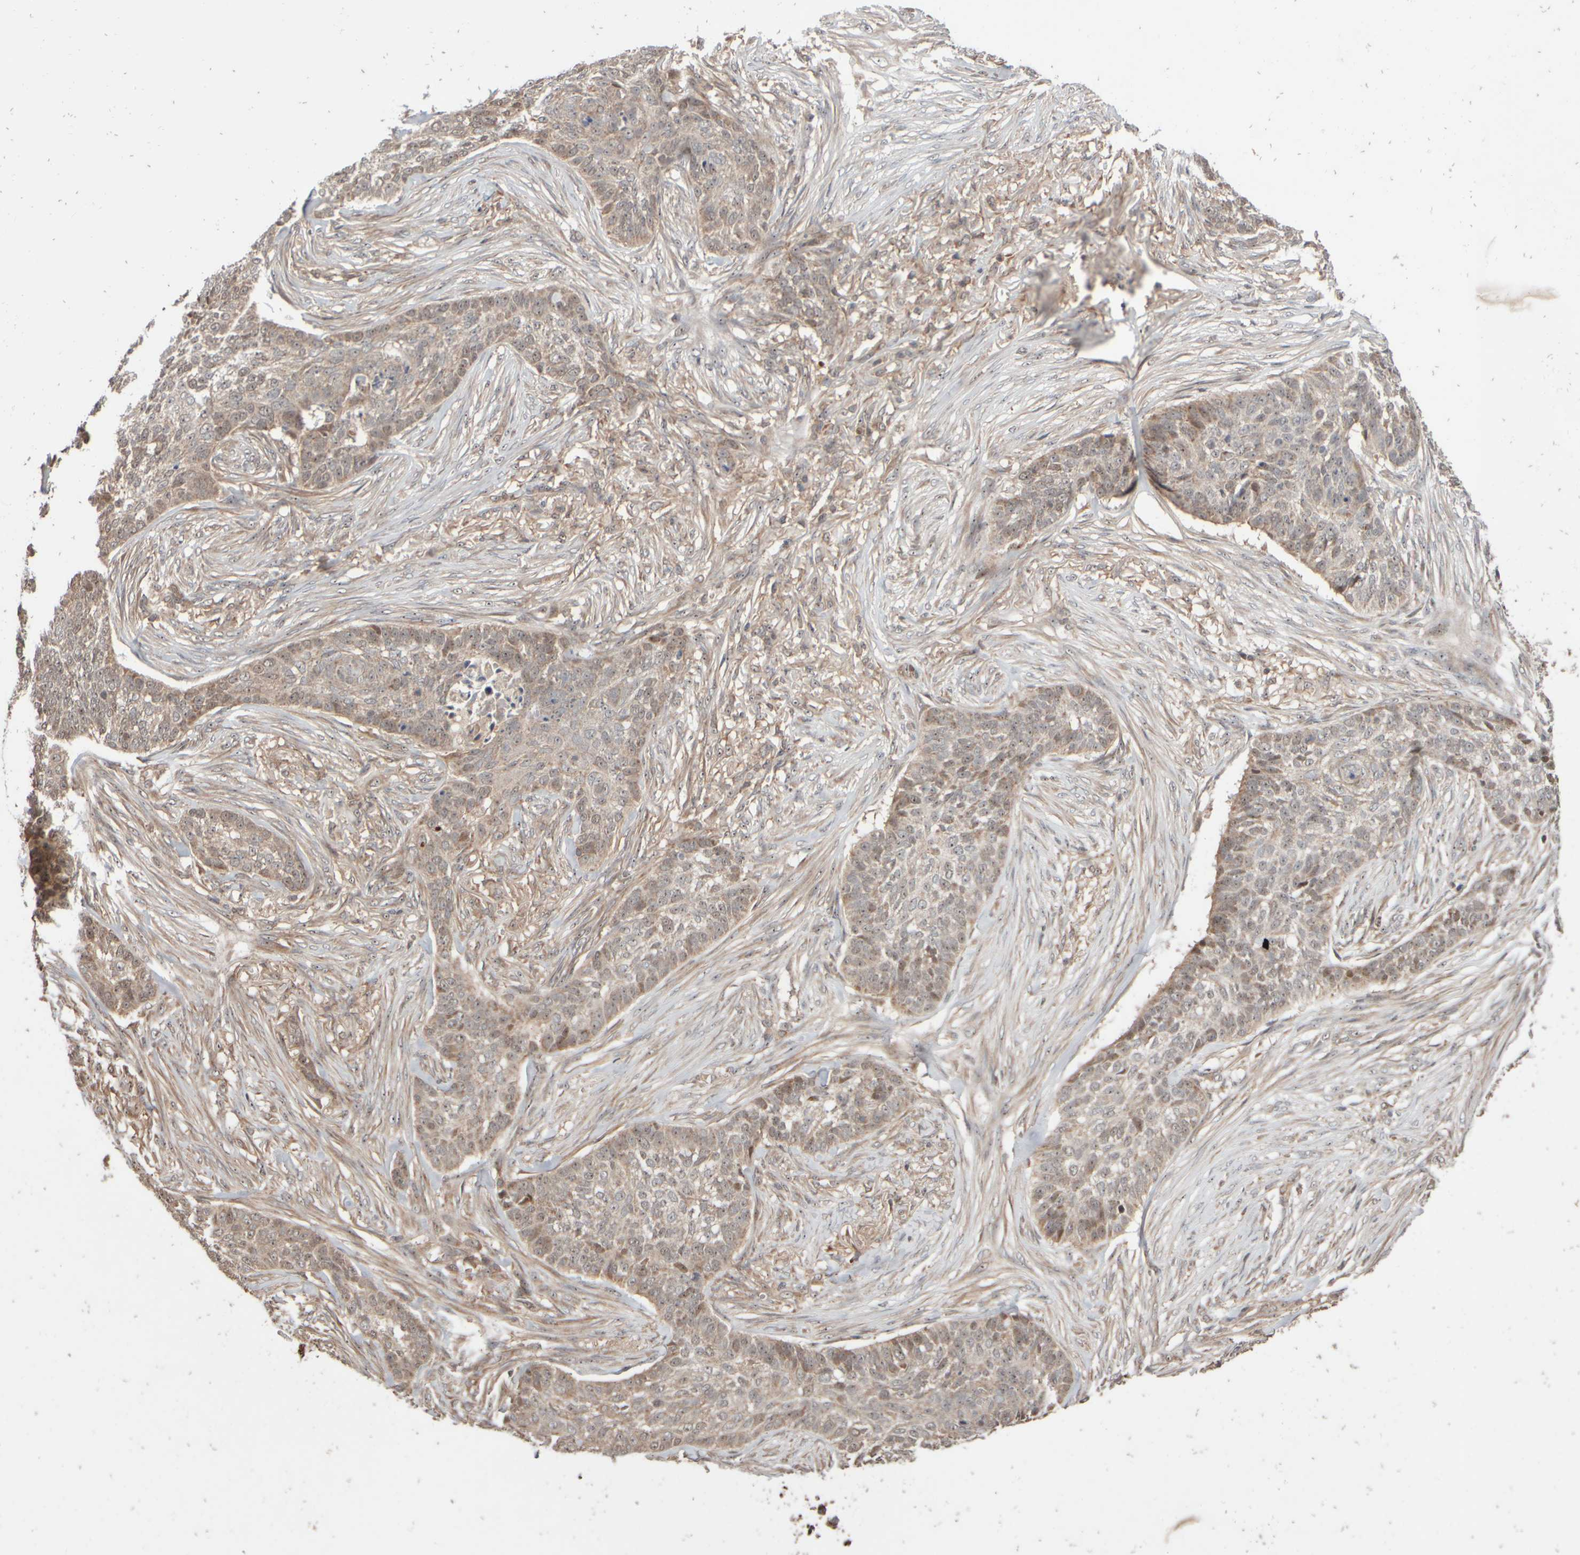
{"staining": {"intensity": "weak", "quantity": "25%-75%", "location": "cytoplasmic/membranous,nuclear"}, "tissue": "skin cancer", "cell_type": "Tumor cells", "image_type": "cancer", "snomed": [{"axis": "morphology", "description": "Basal cell carcinoma"}, {"axis": "topography", "description": "Skin"}], "caption": "Protein positivity by immunohistochemistry reveals weak cytoplasmic/membranous and nuclear staining in approximately 25%-75% of tumor cells in skin cancer (basal cell carcinoma). (DAB (3,3'-diaminobenzidine) IHC with brightfield microscopy, high magnification).", "gene": "ABHD11", "patient": {"sex": "male", "age": 85}}